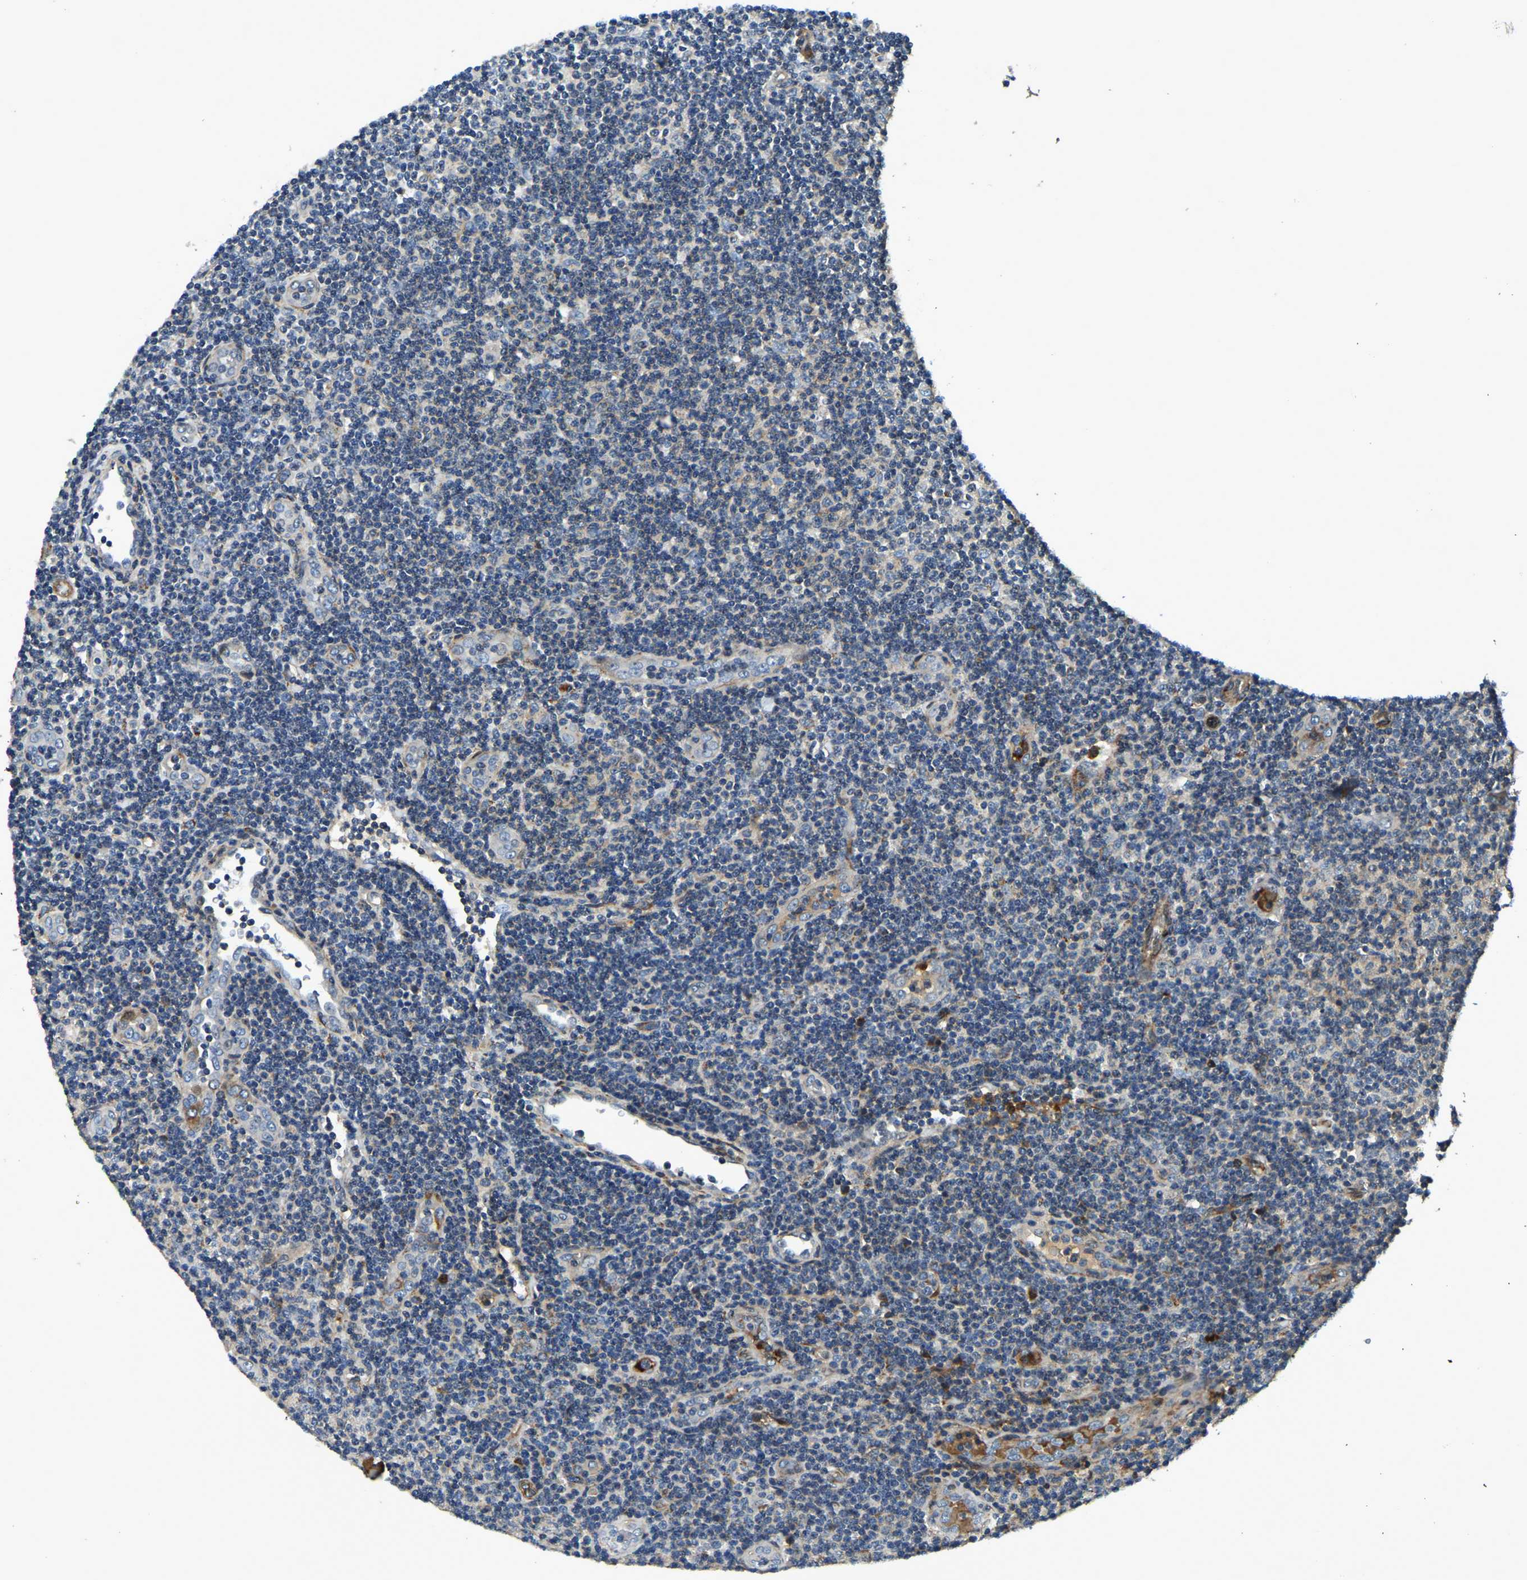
{"staining": {"intensity": "negative", "quantity": "none", "location": "none"}, "tissue": "lymphoma", "cell_type": "Tumor cells", "image_type": "cancer", "snomed": [{"axis": "morphology", "description": "Malignant lymphoma, non-Hodgkin's type, Low grade"}, {"axis": "topography", "description": "Lymph node"}], "caption": "High magnification brightfield microscopy of malignant lymphoma, non-Hodgkin's type (low-grade) stained with DAB (3,3'-diaminobenzidine) (brown) and counterstained with hematoxylin (blue): tumor cells show no significant staining.", "gene": "RNF39", "patient": {"sex": "male", "age": 83}}